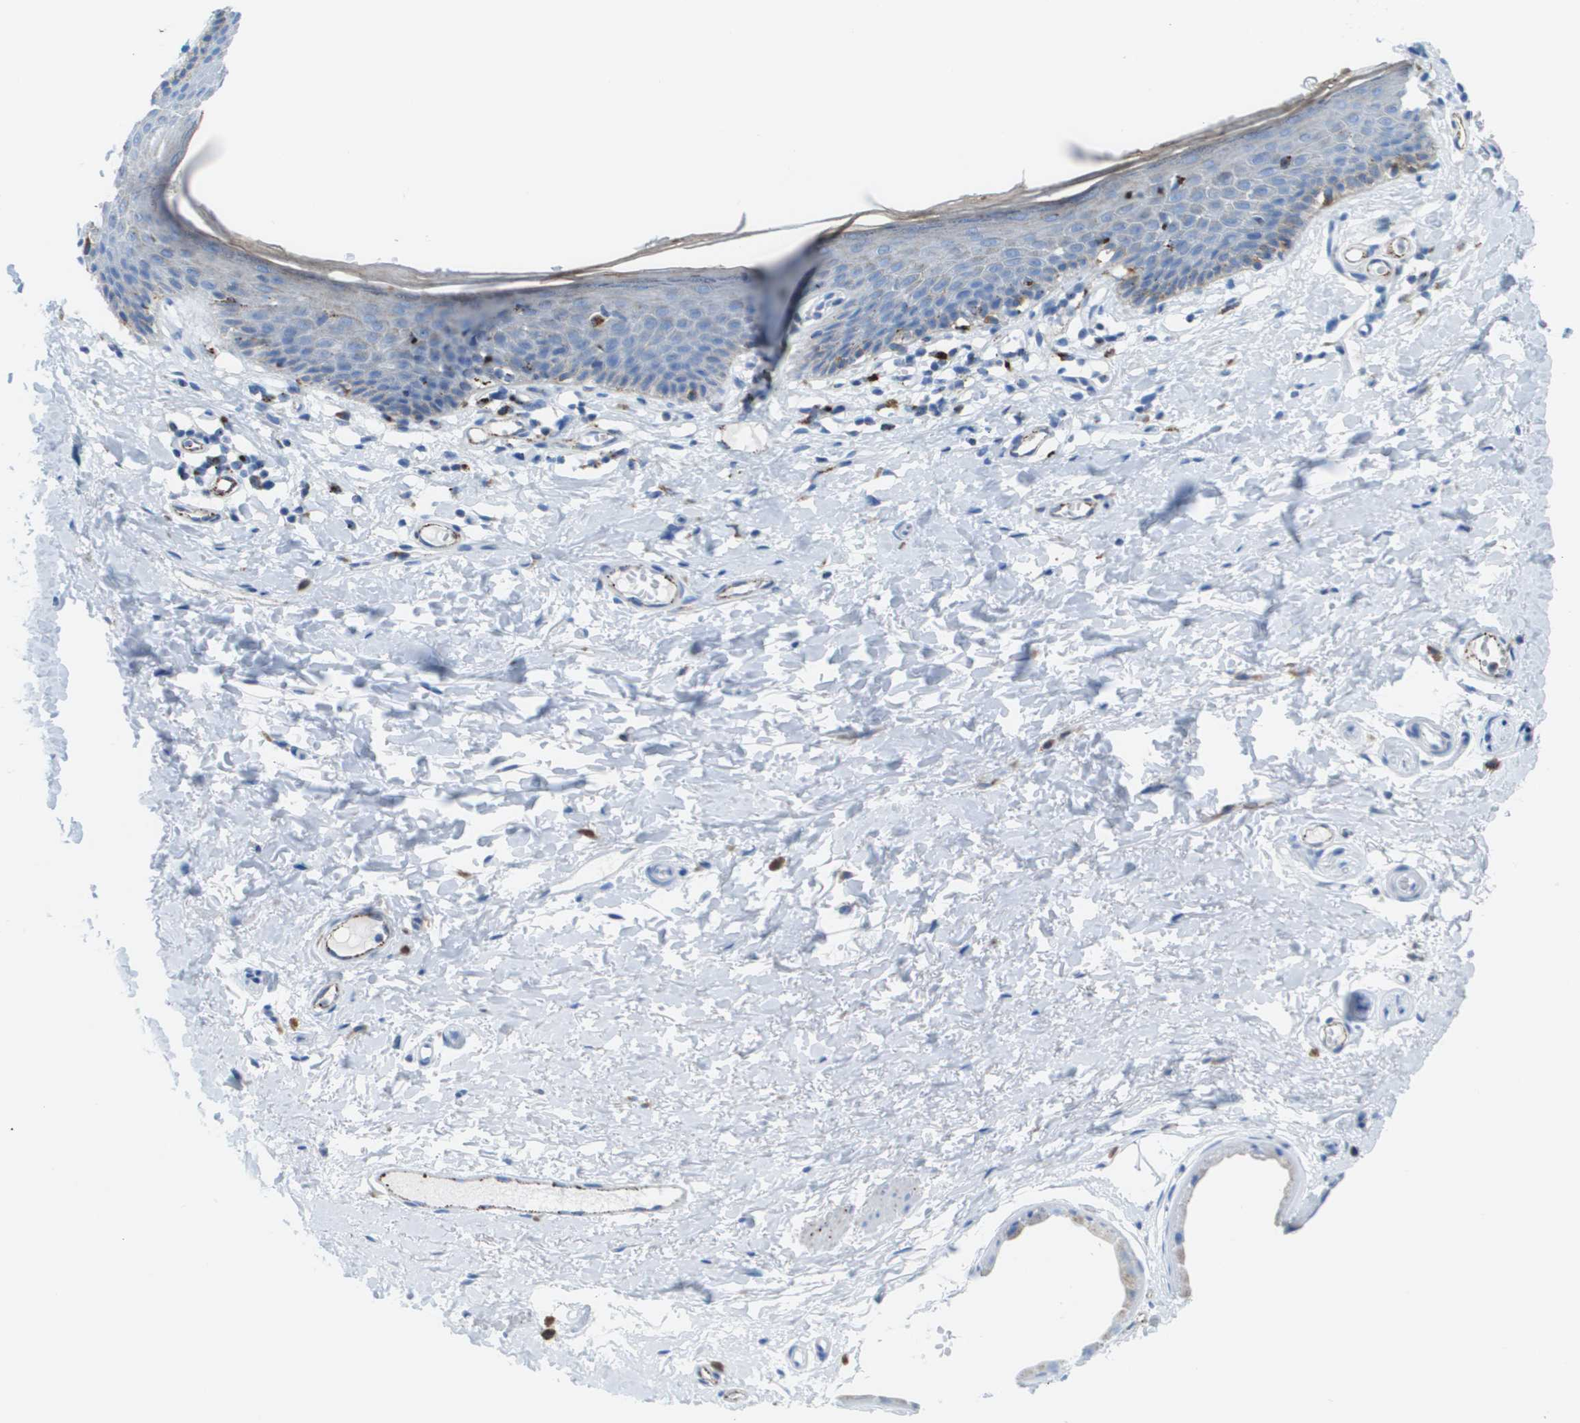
{"staining": {"intensity": "negative", "quantity": "none", "location": "none"}, "tissue": "skin", "cell_type": "Epidermal cells", "image_type": "normal", "snomed": [{"axis": "morphology", "description": "Normal tissue, NOS"}, {"axis": "topography", "description": "Vulva"}], "caption": "IHC of benign skin shows no staining in epidermal cells.", "gene": "PRCP", "patient": {"sex": "female", "age": 54}}